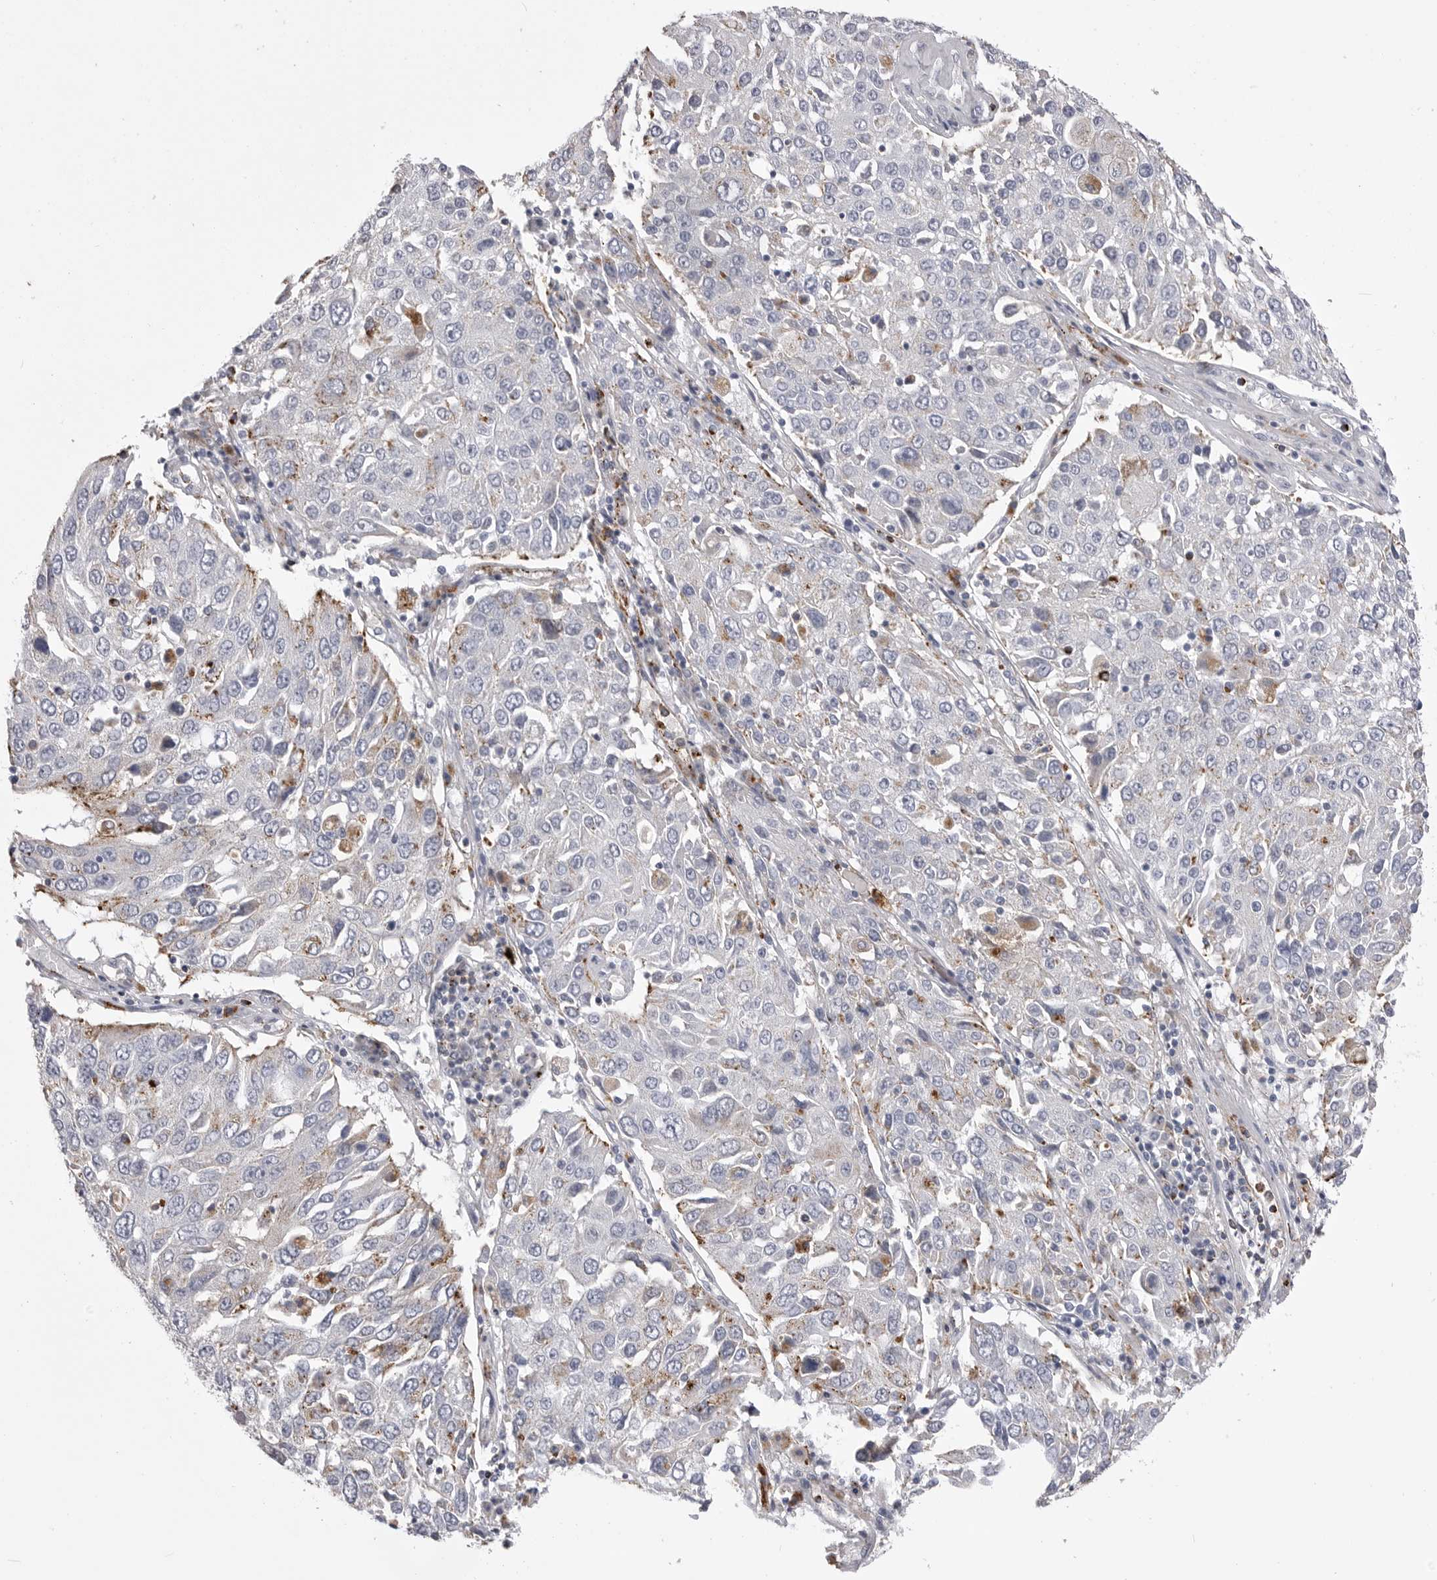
{"staining": {"intensity": "weak", "quantity": "<25%", "location": "cytoplasmic/membranous"}, "tissue": "lung cancer", "cell_type": "Tumor cells", "image_type": "cancer", "snomed": [{"axis": "morphology", "description": "Squamous cell carcinoma, NOS"}, {"axis": "topography", "description": "Lung"}], "caption": "Immunohistochemical staining of human squamous cell carcinoma (lung) shows no significant staining in tumor cells.", "gene": "PSPN", "patient": {"sex": "male", "age": 65}}